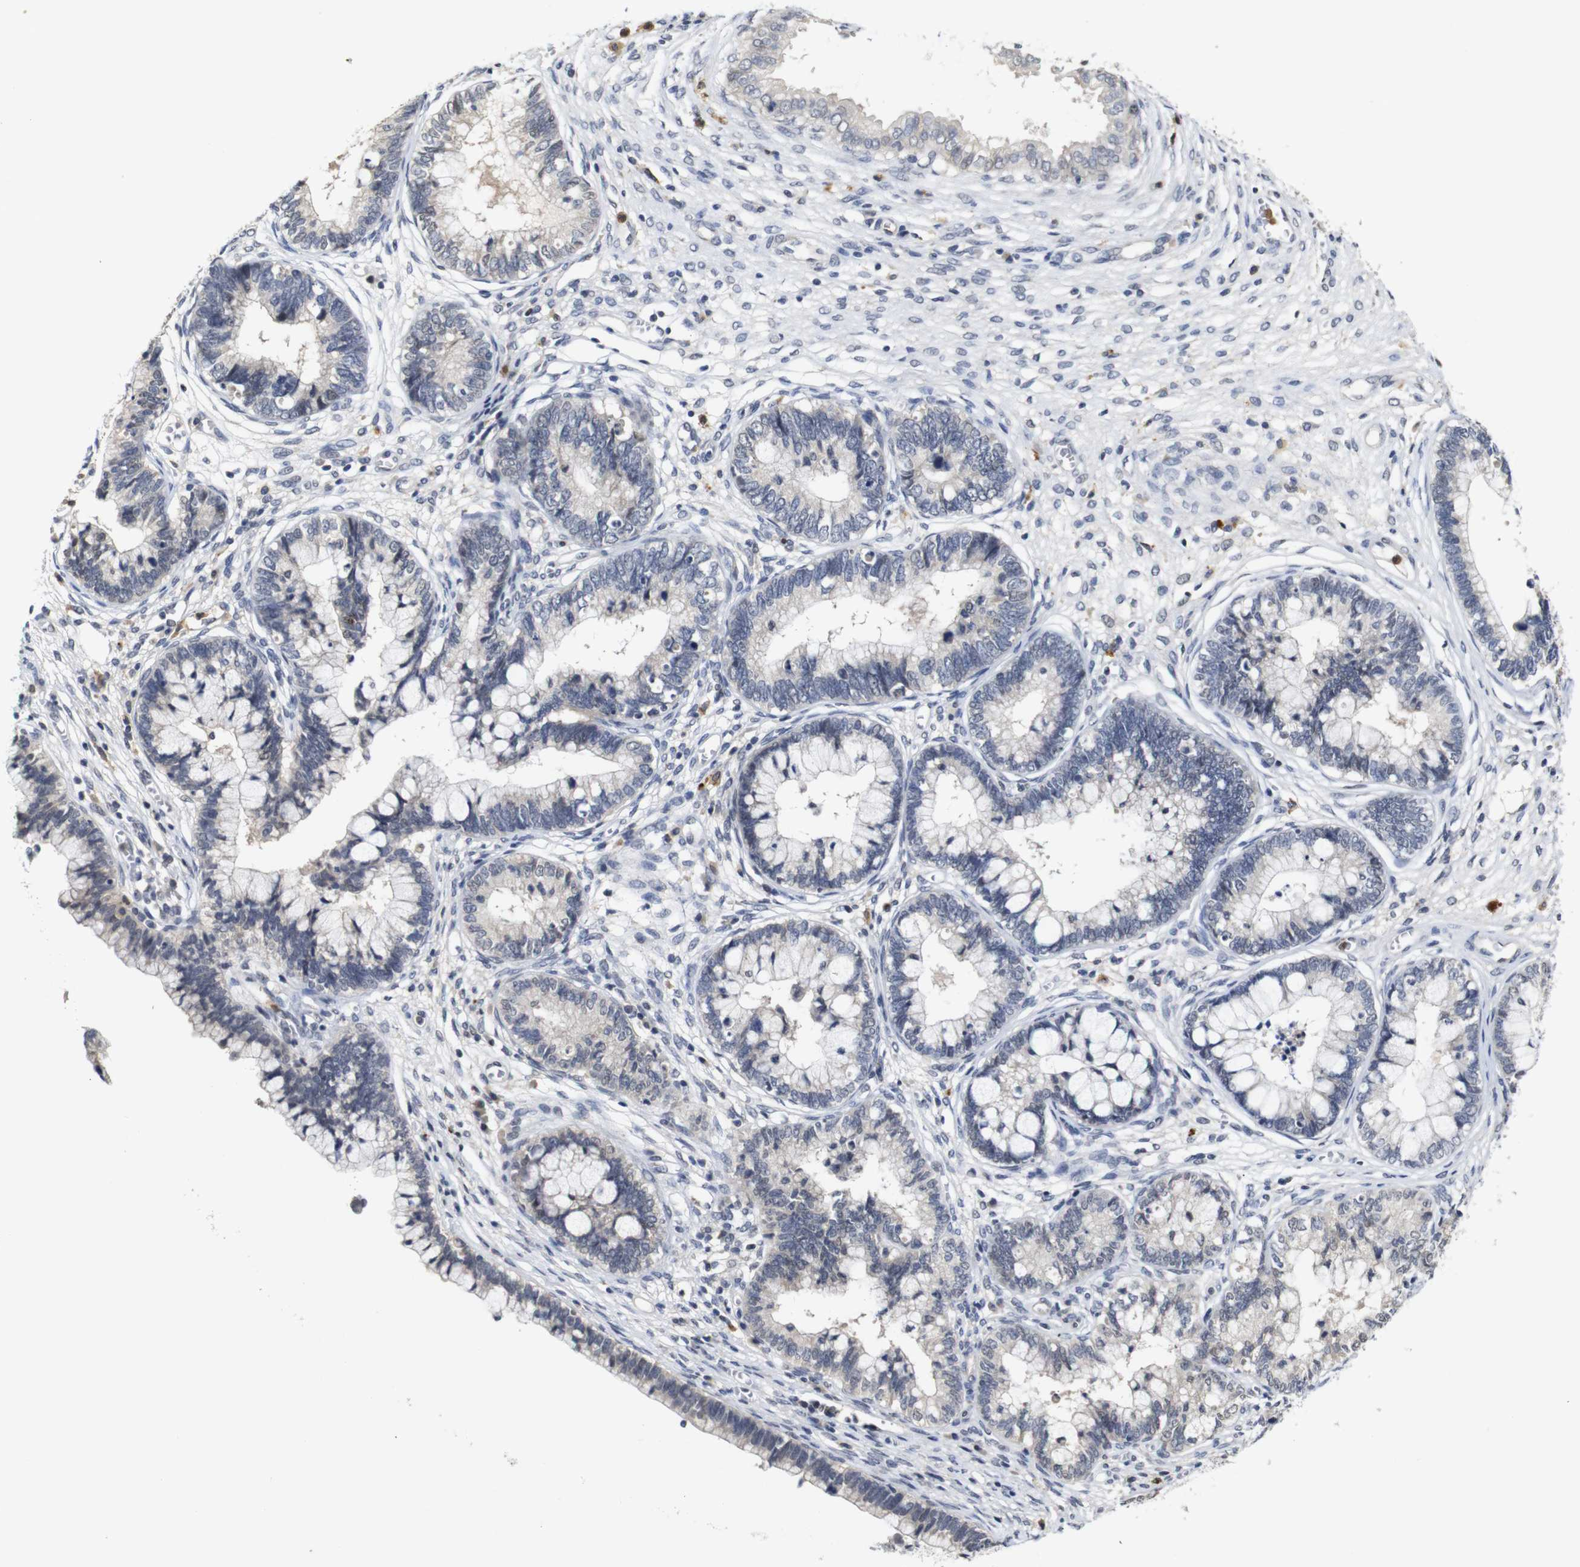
{"staining": {"intensity": "negative", "quantity": "none", "location": "none"}, "tissue": "cervical cancer", "cell_type": "Tumor cells", "image_type": "cancer", "snomed": [{"axis": "morphology", "description": "Adenocarcinoma, NOS"}, {"axis": "topography", "description": "Cervix"}], "caption": "Human adenocarcinoma (cervical) stained for a protein using IHC shows no expression in tumor cells.", "gene": "NTRK3", "patient": {"sex": "female", "age": 44}}